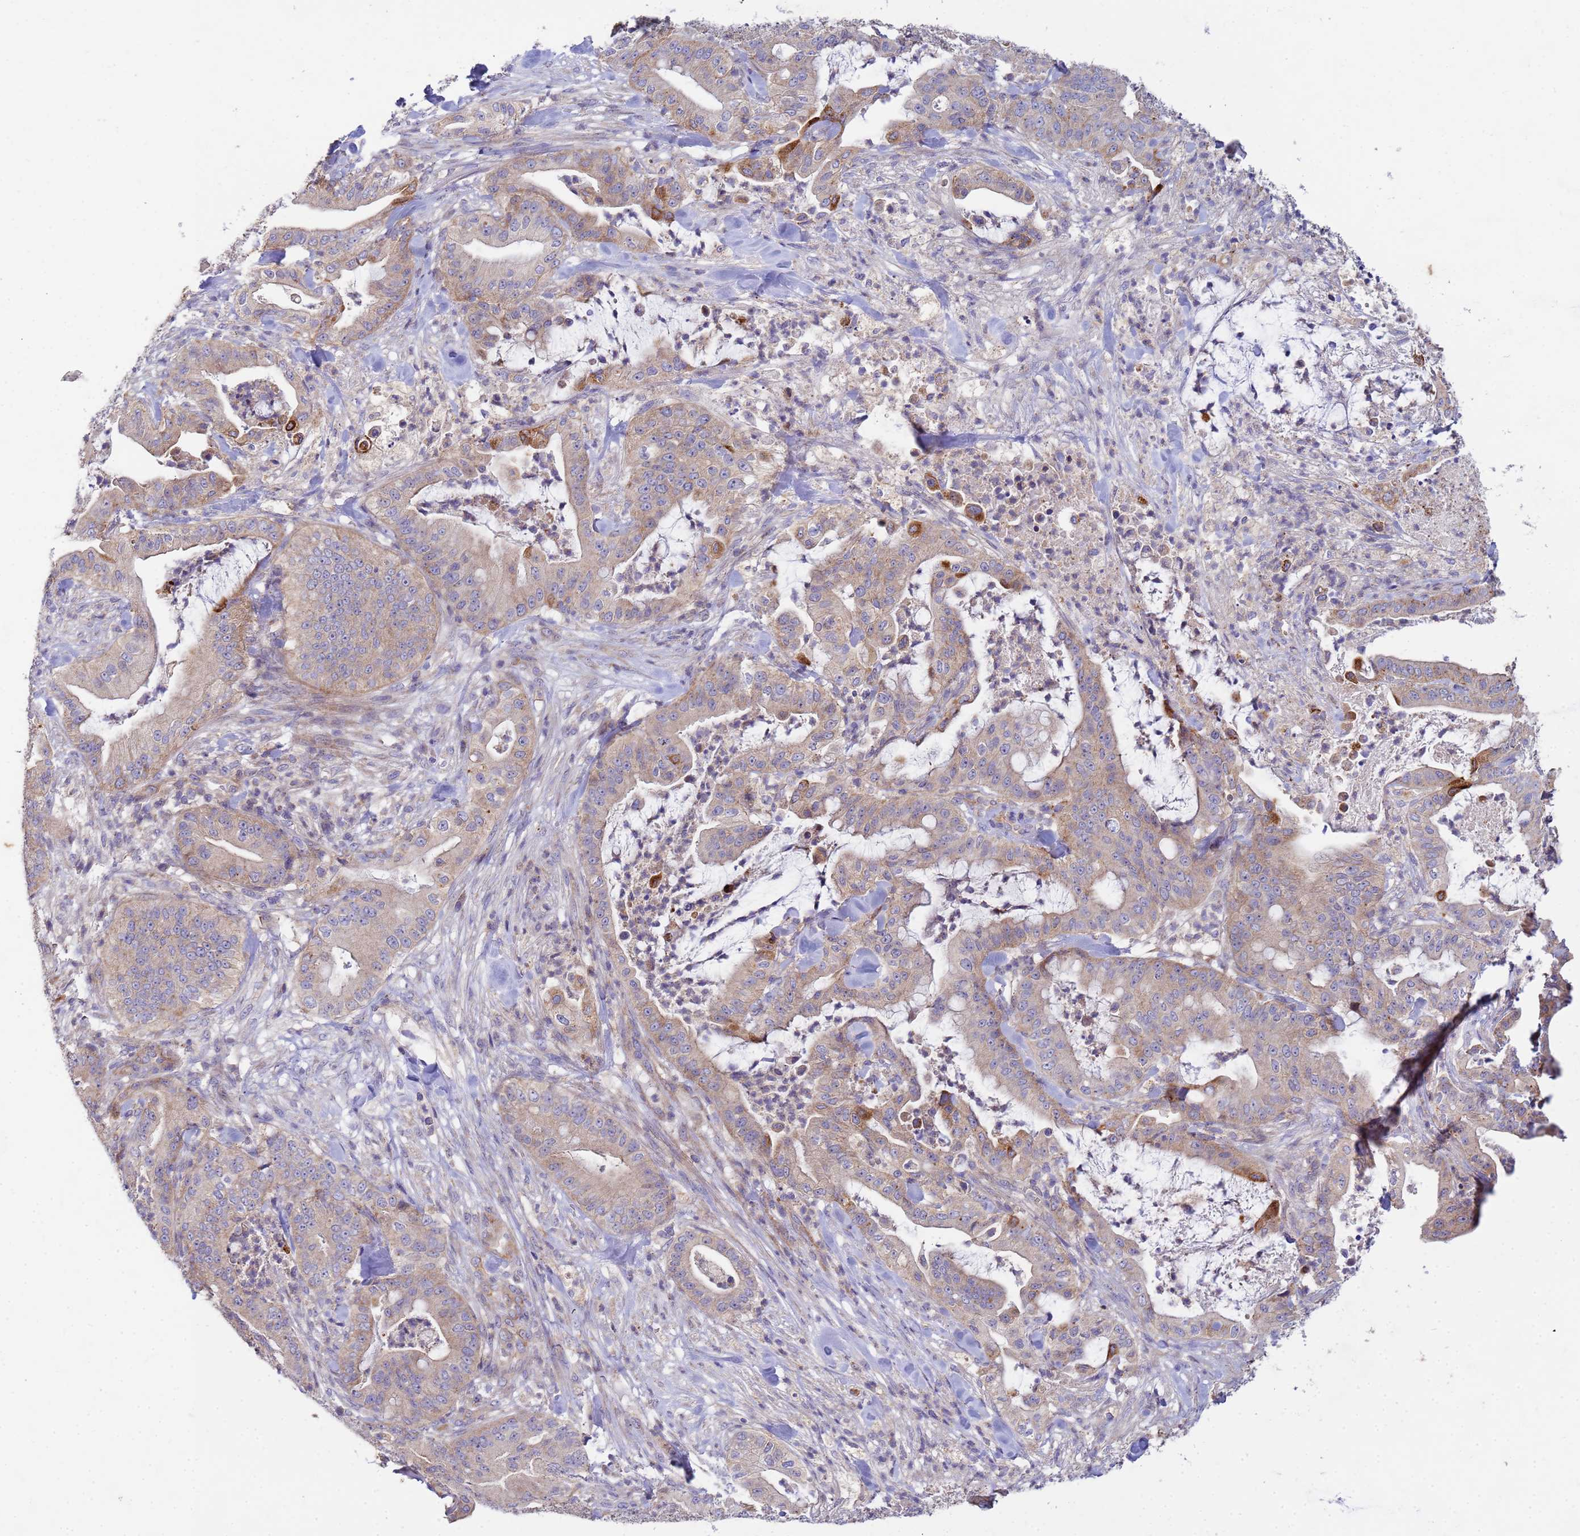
{"staining": {"intensity": "weak", "quantity": ">75%", "location": "cytoplasmic/membranous"}, "tissue": "pancreatic cancer", "cell_type": "Tumor cells", "image_type": "cancer", "snomed": [{"axis": "morphology", "description": "Adenocarcinoma, NOS"}, {"axis": "topography", "description": "Pancreas"}], "caption": "Adenocarcinoma (pancreatic) stained with immunohistochemistry (IHC) reveals weak cytoplasmic/membranous positivity in about >75% of tumor cells. (brown staining indicates protein expression, while blue staining denotes nuclei).", "gene": "CDC34", "patient": {"sex": "male", "age": 71}}